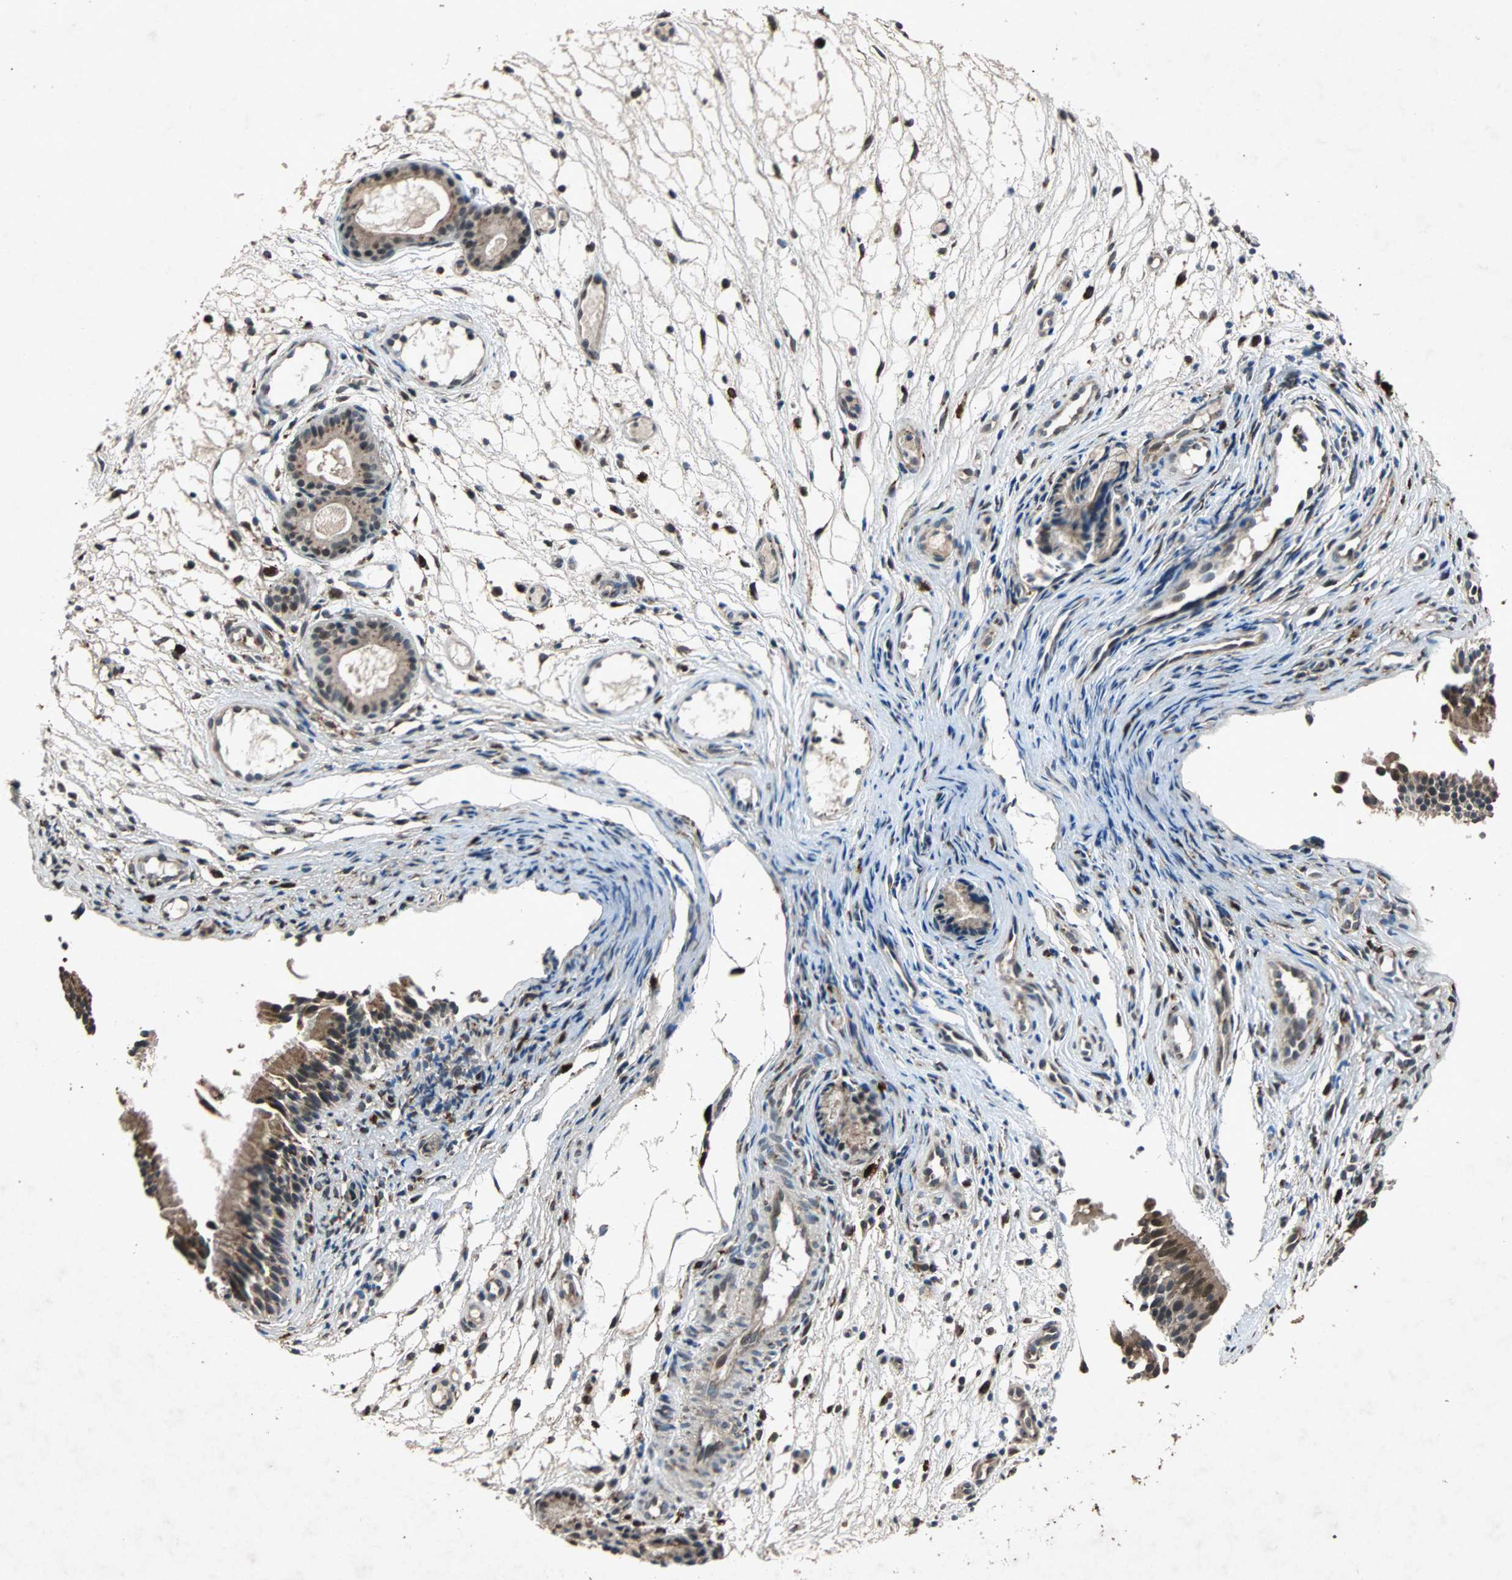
{"staining": {"intensity": "strong", "quantity": ">75%", "location": "cytoplasmic/membranous"}, "tissue": "nasopharynx", "cell_type": "Respiratory epithelial cells", "image_type": "normal", "snomed": [{"axis": "morphology", "description": "Normal tissue, NOS"}, {"axis": "topography", "description": "Nasopharynx"}], "caption": "Protein expression analysis of unremarkable human nasopharynx reveals strong cytoplasmic/membranous positivity in about >75% of respiratory epithelial cells.", "gene": "USP31", "patient": {"sex": "female", "age": 54}}